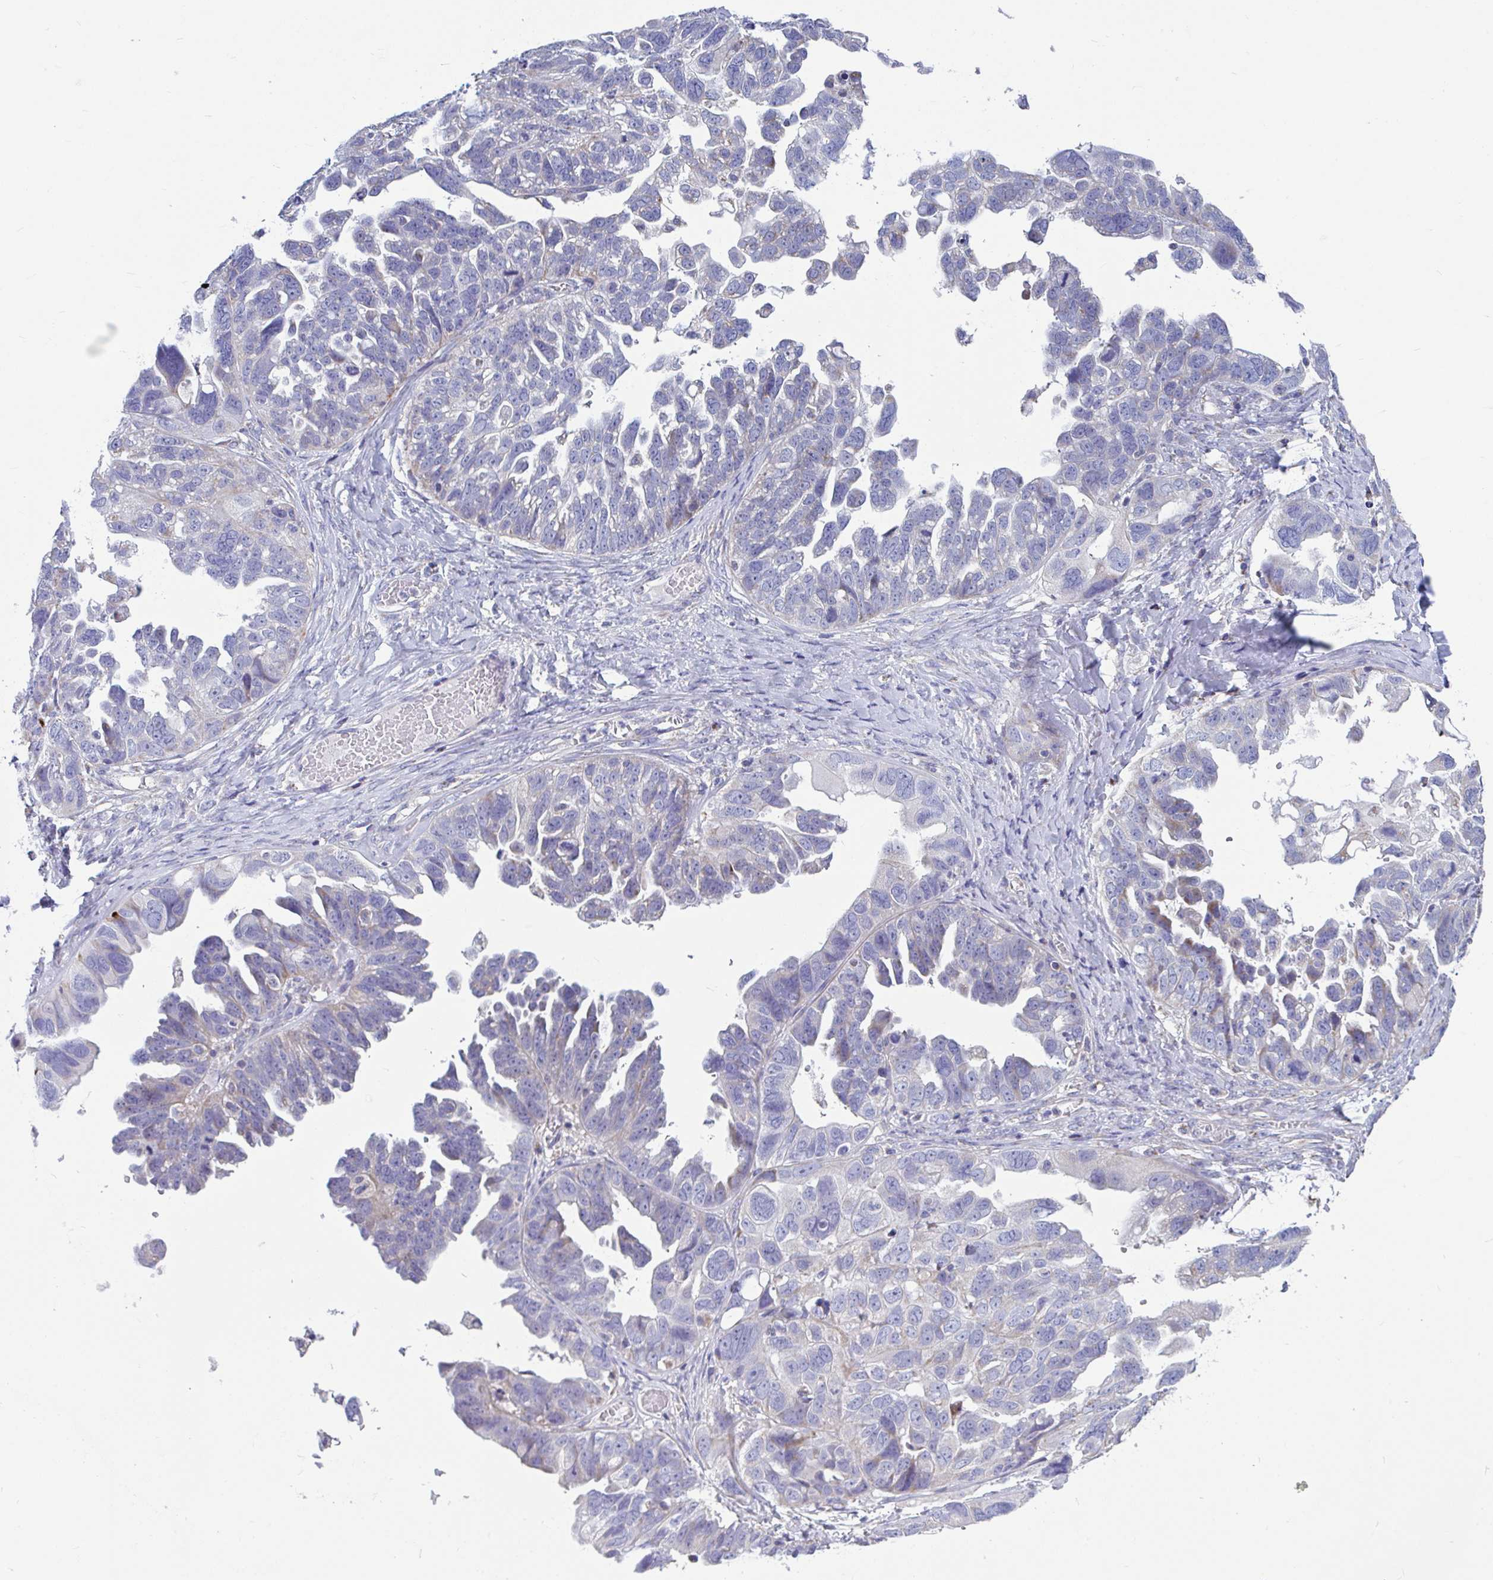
{"staining": {"intensity": "weak", "quantity": "<25%", "location": "cytoplasmic/membranous"}, "tissue": "ovarian cancer", "cell_type": "Tumor cells", "image_type": "cancer", "snomed": [{"axis": "morphology", "description": "Cystadenocarcinoma, serous, NOS"}, {"axis": "topography", "description": "Ovary"}], "caption": "Immunohistochemistry (IHC) of serous cystadenocarcinoma (ovarian) demonstrates no expression in tumor cells. Brightfield microscopy of immunohistochemistry stained with DAB (brown) and hematoxylin (blue), captured at high magnification.", "gene": "OR13A1", "patient": {"sex": "female", "age": 79}}